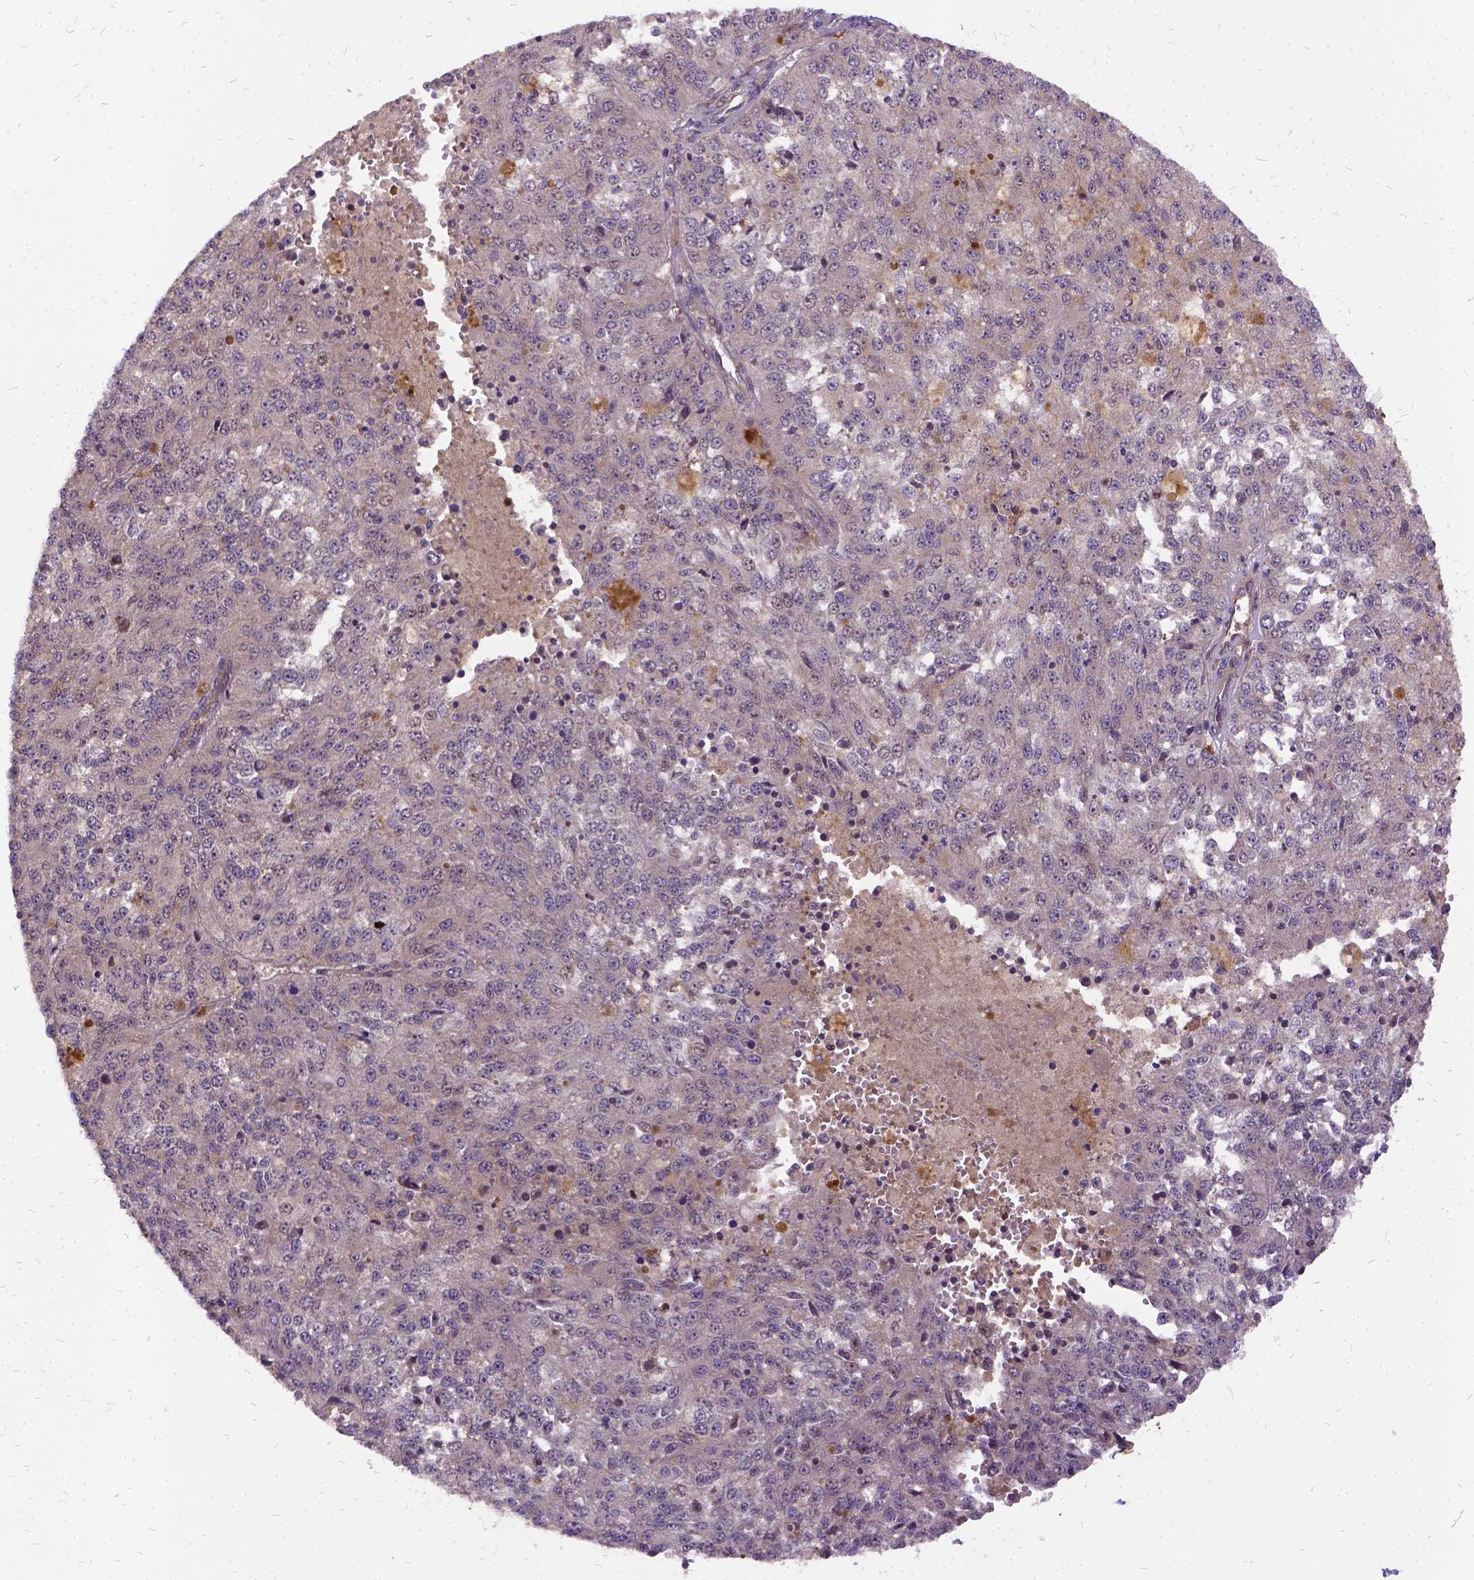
{"staining": {"intensity": "negative", "quantity": "none", "location": "none"}, "tissue": "melanoma", "cell_type": "Tumor cells", "image_type": "cancer", "snomed": [{"axis": "morphology", "description": "Malignant melanoma, Metastatic site"}, {"axis": "topography", "description": "Lymph node"}], "caption": "High power microscopy image of an IHC micrograph of malignant melanoma (metastatic site), revealing no significant expression in tumor cells.", "gene": "ILRUN", "patient": {"sex": "female", "age": 64}}